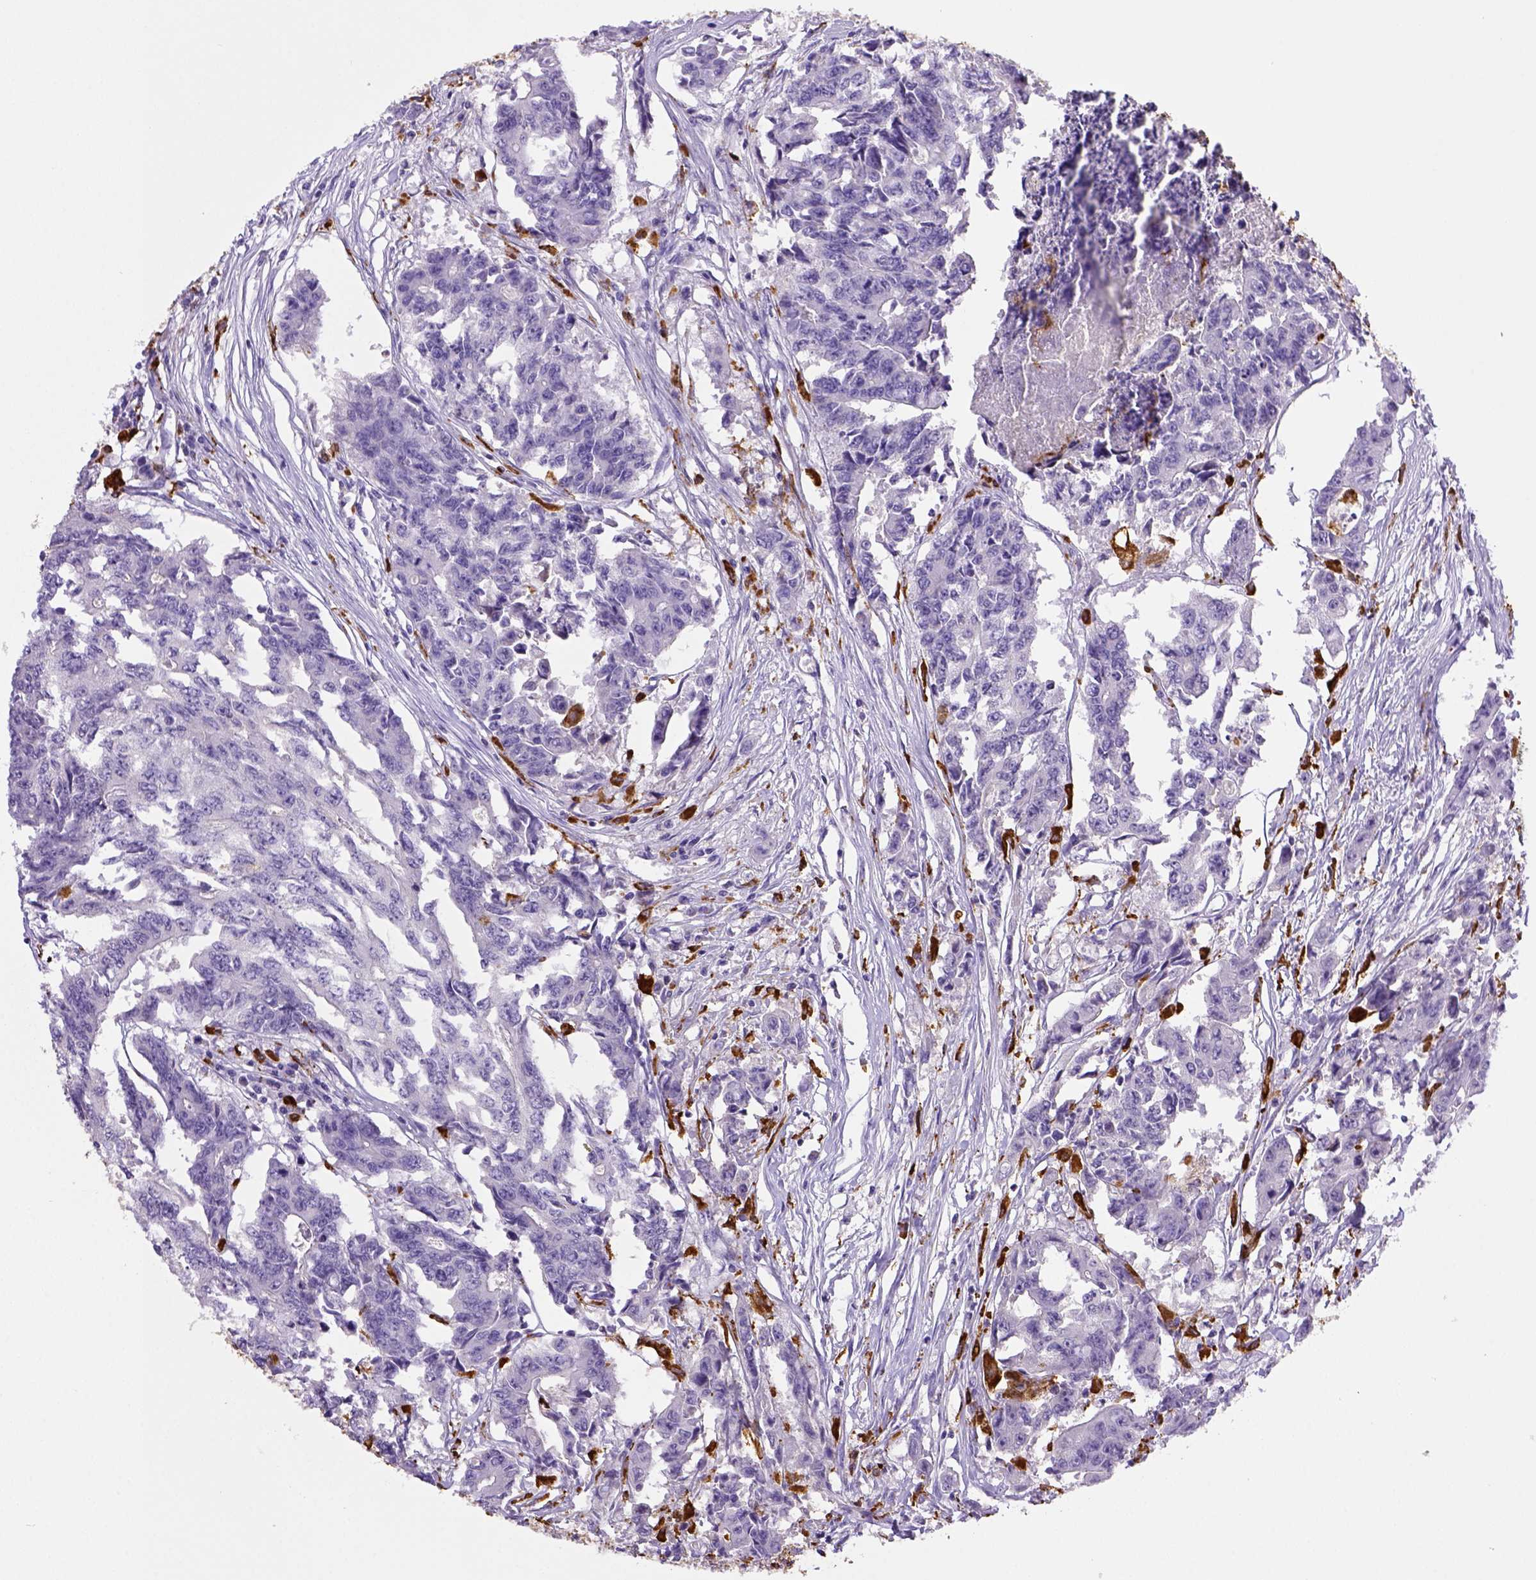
{"staining": {"intensity": "negative", "quantity": "none", "location": "none"}, "tissue": "colorectal cancer", "cell_type": "Tumor cells", "image_type": "cancer", "snomed": [{"axis": "morphology", "description": "Adenocarcinoma, NOS"}, {"axis": "topography", "description": "Rectum"}], "caption": "Protein analysis of colorectal cancer displays no significant expression in tumor cells.", "gene": "CD68", "patient": {"sex": "male", "age": 54}}